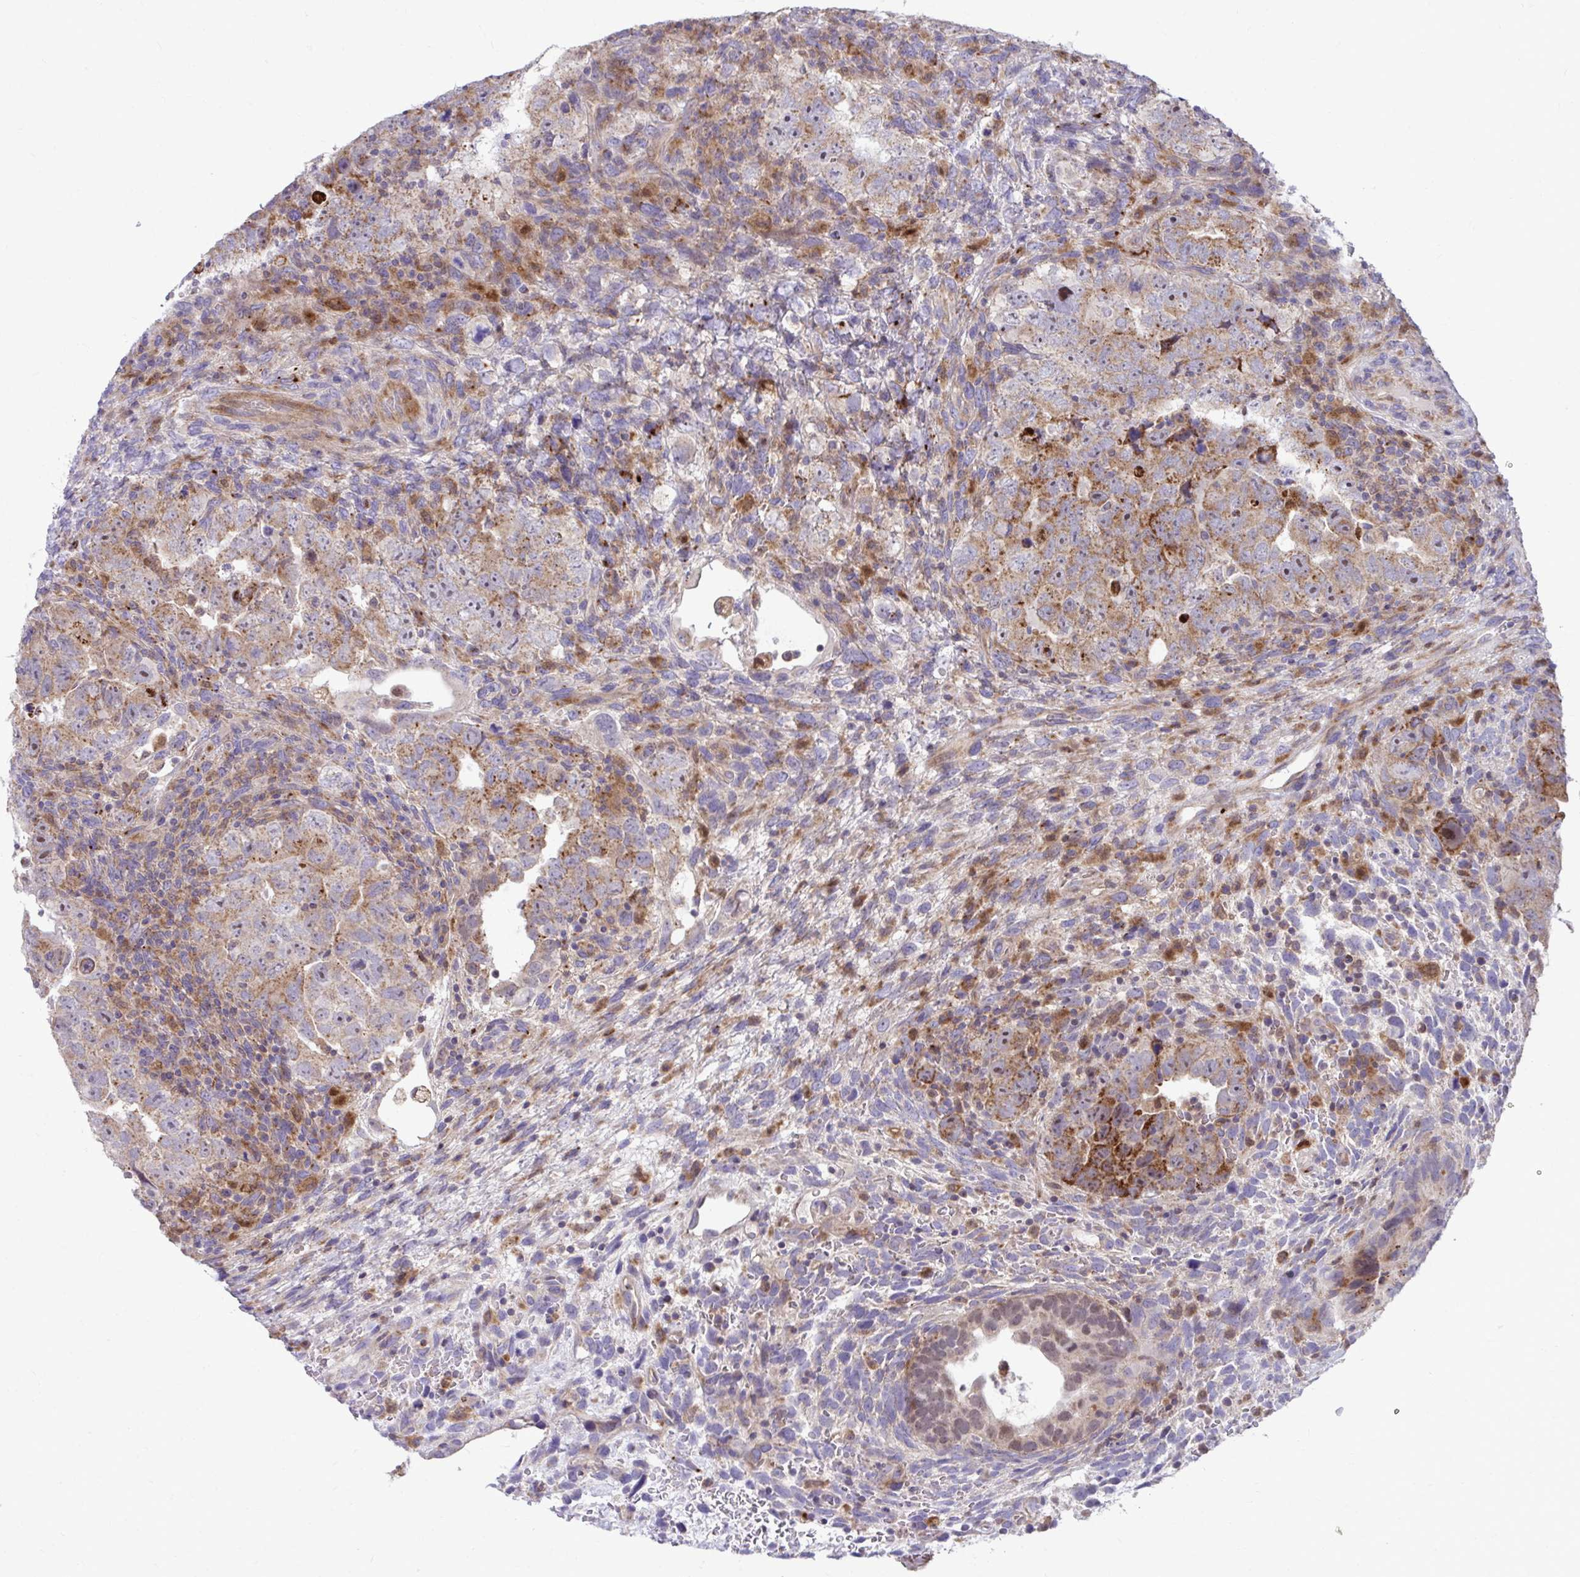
{"staining": {"intensity": "moderate", "quantity": ">75%", "location": "cytoplasmic/membranous"}, "tissue": "testis cancer", "cell_type": "Tumor cells", "image_type": "cancer", "snomed": [{"axis": "morphology", "description": "Carcinoma, Embryonal, NOS"}, {"axis": "topography", "description": "Testis"}], "caption": "Moderate cytoplasmic/membranous protein positivity is identified in about >75% of tumor cells in testis cancer.", "gene": "C16orf54", "patient": {"sex": "male", "age": 24}}